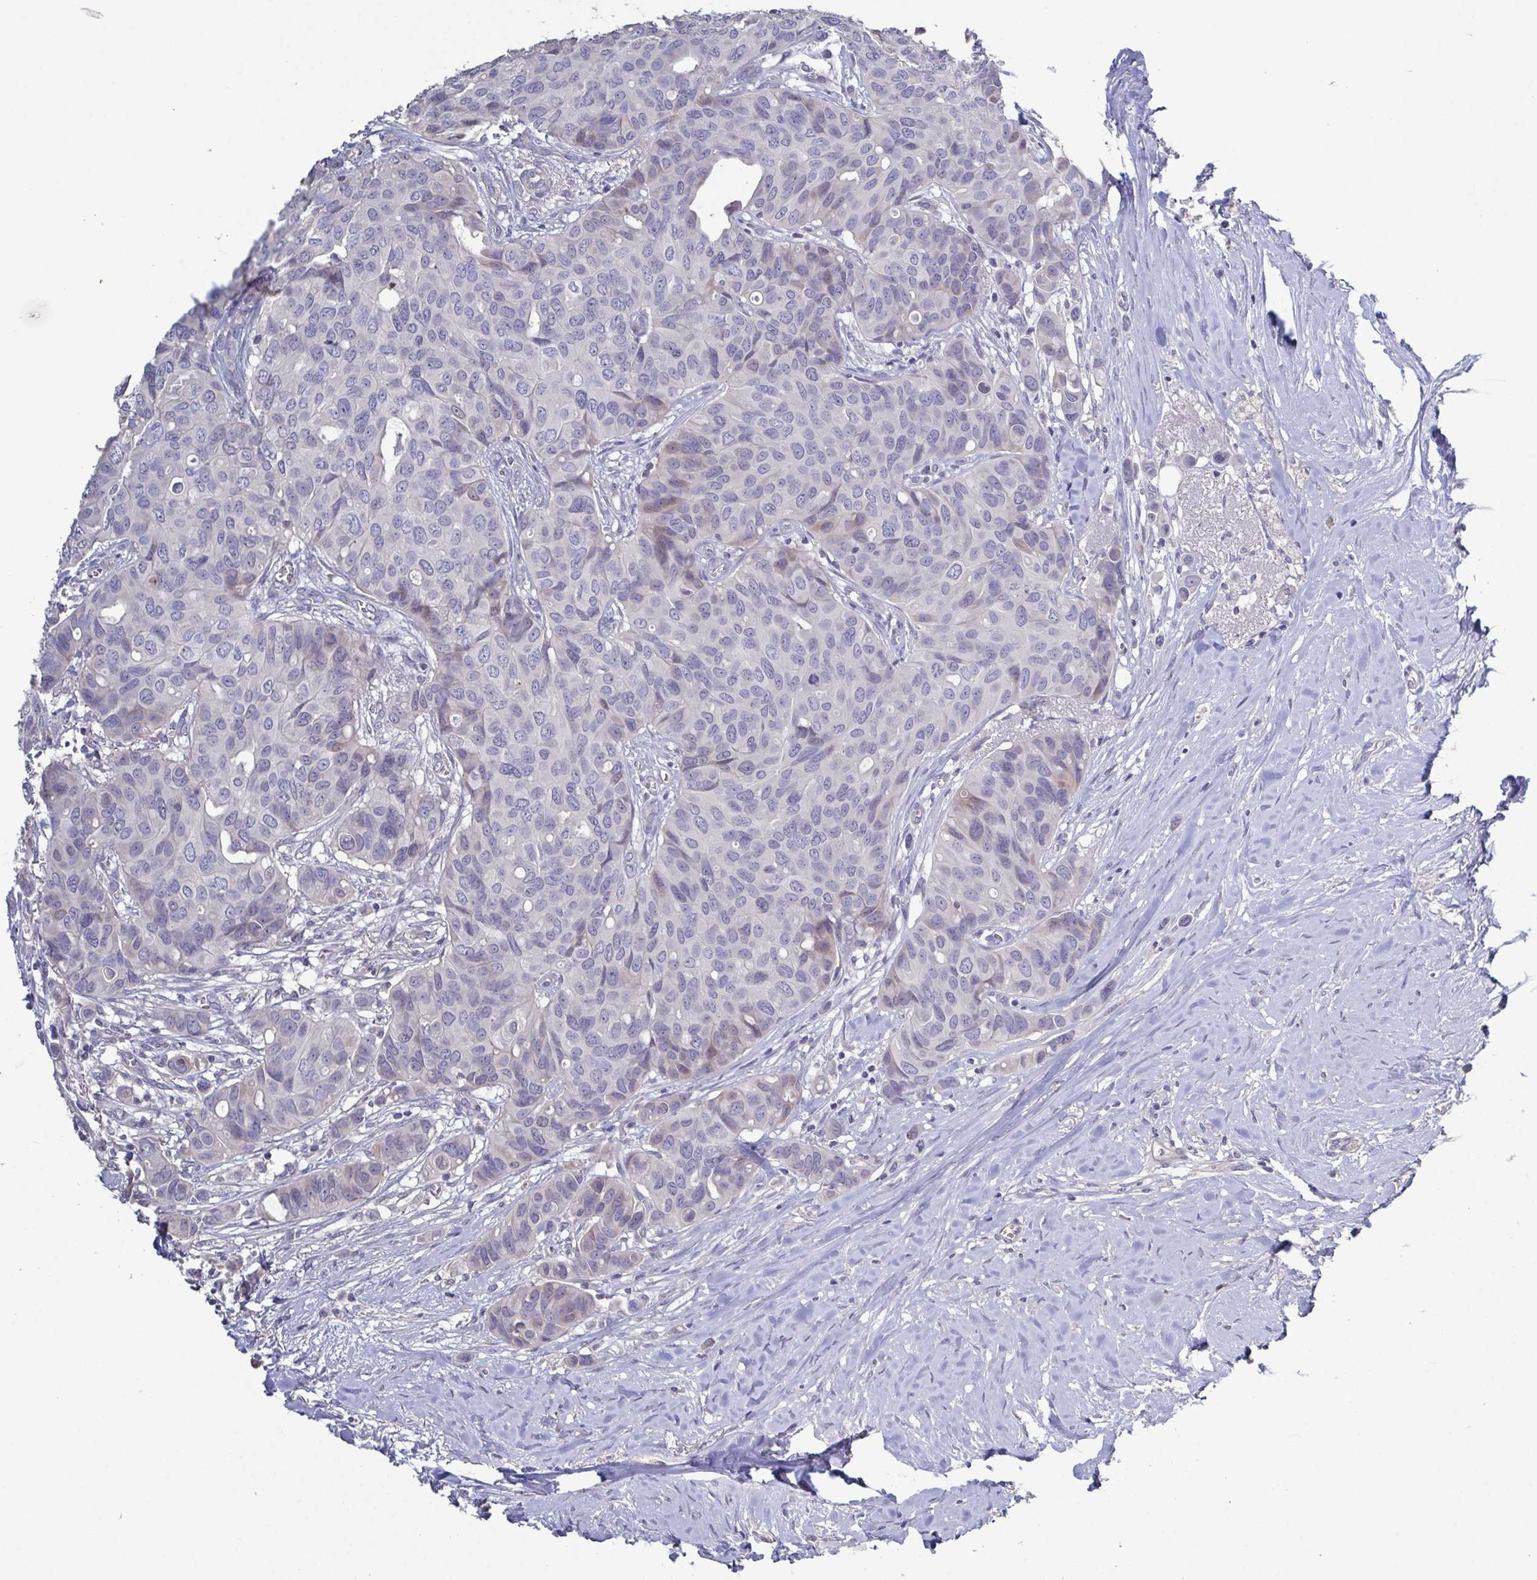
{"staining": {"intensity": "weak", "quantity": "<25%", "location": "cytoplasmic/membranous"}, "tissue": "breast cancer", "cell_type": "Tumor cells", "image_type": "cancer", "snomed": [{"axis": "morphology", "description": "Duct carcinoma"}, {"axis": "topography", "description": "Breast"}], "caption": "DAB (3,3'-diaminobenzidine) immunohistochemical staining of breast cancer demonstrates no significant staining in tumor cells.", "gene": "GLDC", "patient": {"sex": "female", "age": 54}}